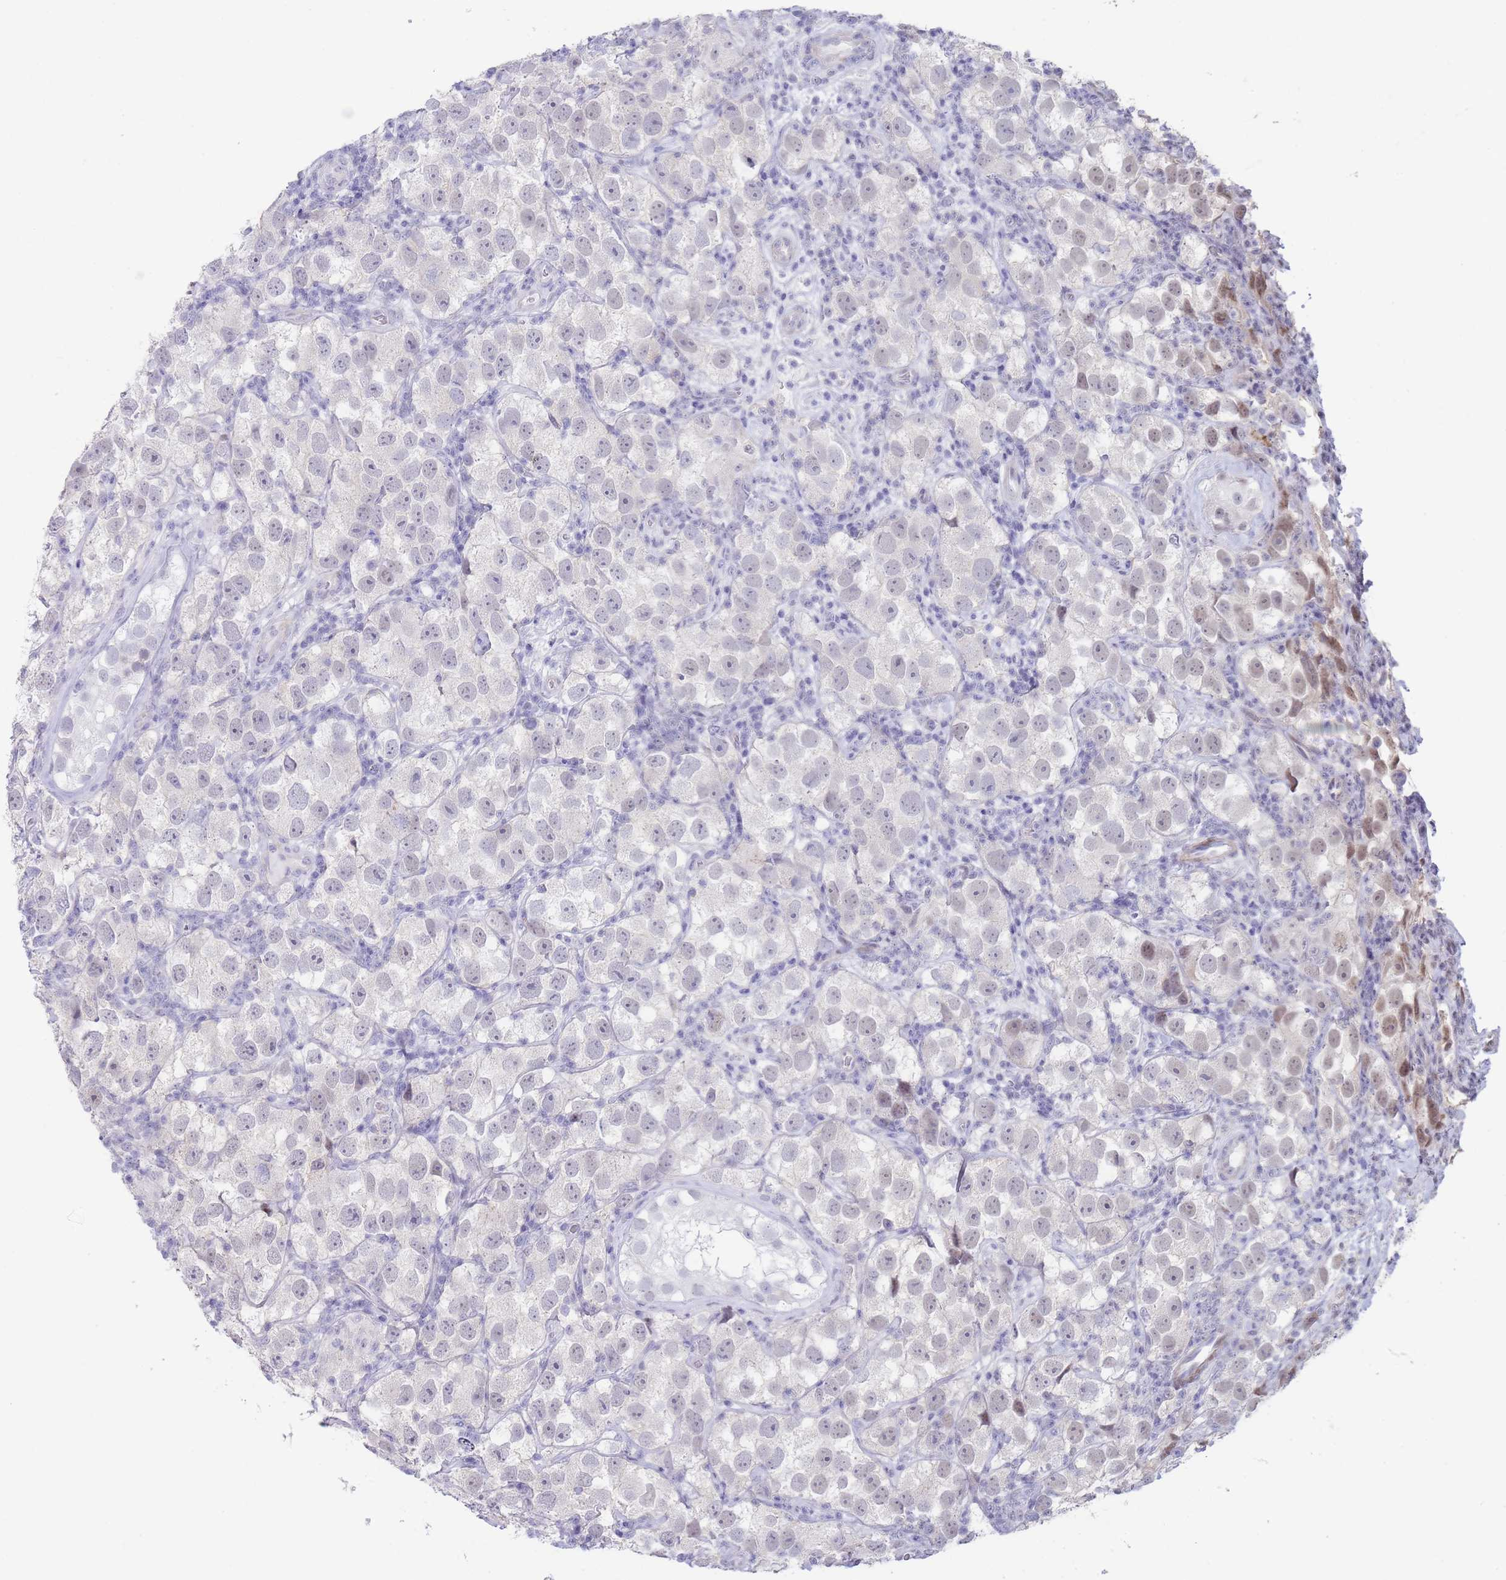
{"staining": {"intensity": "weak", "quantity": "<25%", "location": "nuclear"}, "tissue": "testis cancer", "cell_type": "Tumor cells", "image_type": "cancer", "snomed": [{"axis": "morphology", "description": "Seminoma, NOS"}, {"axis": "topography", "description": "Testis"}], "caption": "Immunohistochemistry (IHC) photomicrograph of neoplastic tissue: seminoma (testis) stained with DAB (3,3'-diaminobenzidine) exhibits no significant protein positivity in tumor cells. (DAB immunohistochemistry (IHC), high magnification).", "gene": "ASAP3", "patient": {"sex": "male", "age": 26}}